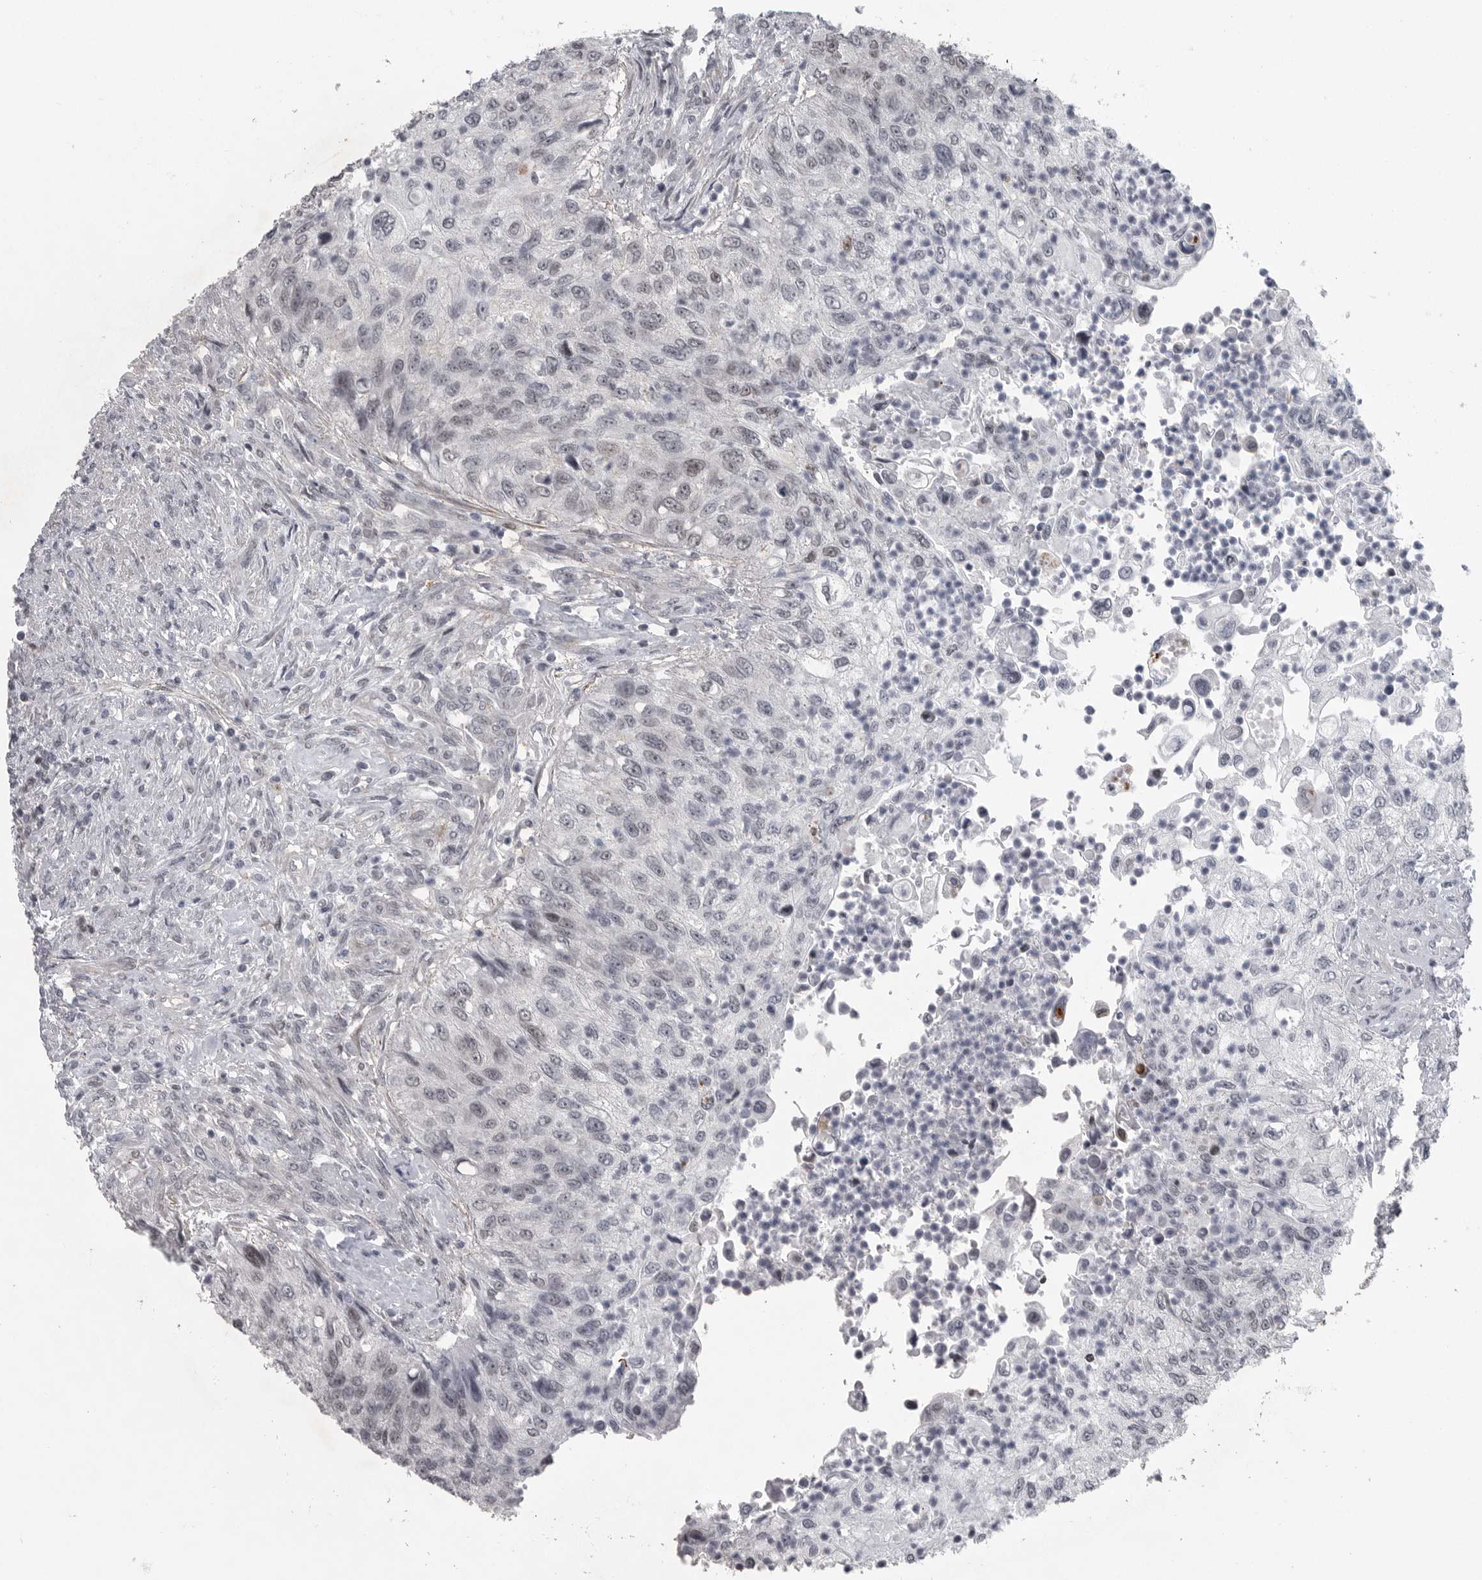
{"staining": {"intensity": "weak", "quantity": "<25%", "location": "nuclear"}, "tissue": "urothelial cancer", "cell_type": "Tumor cells", "image_type": "cancer", "snomed": [{"axis": "morphology", "description": "Urothelial carcinoma, High grade"}, {"axis": "topography", "description": "Urinary bladder"}], "caption": "Immunohistochemistry (IHC) micrograph of neoplastic tissue: urothelial cancer stained with DAB (3,3'-diaminobenzidine) reveals no significant protein expression in tumor cells.", "gene": "HMGN3", "patient": {"sex": "female", "age": 60}}